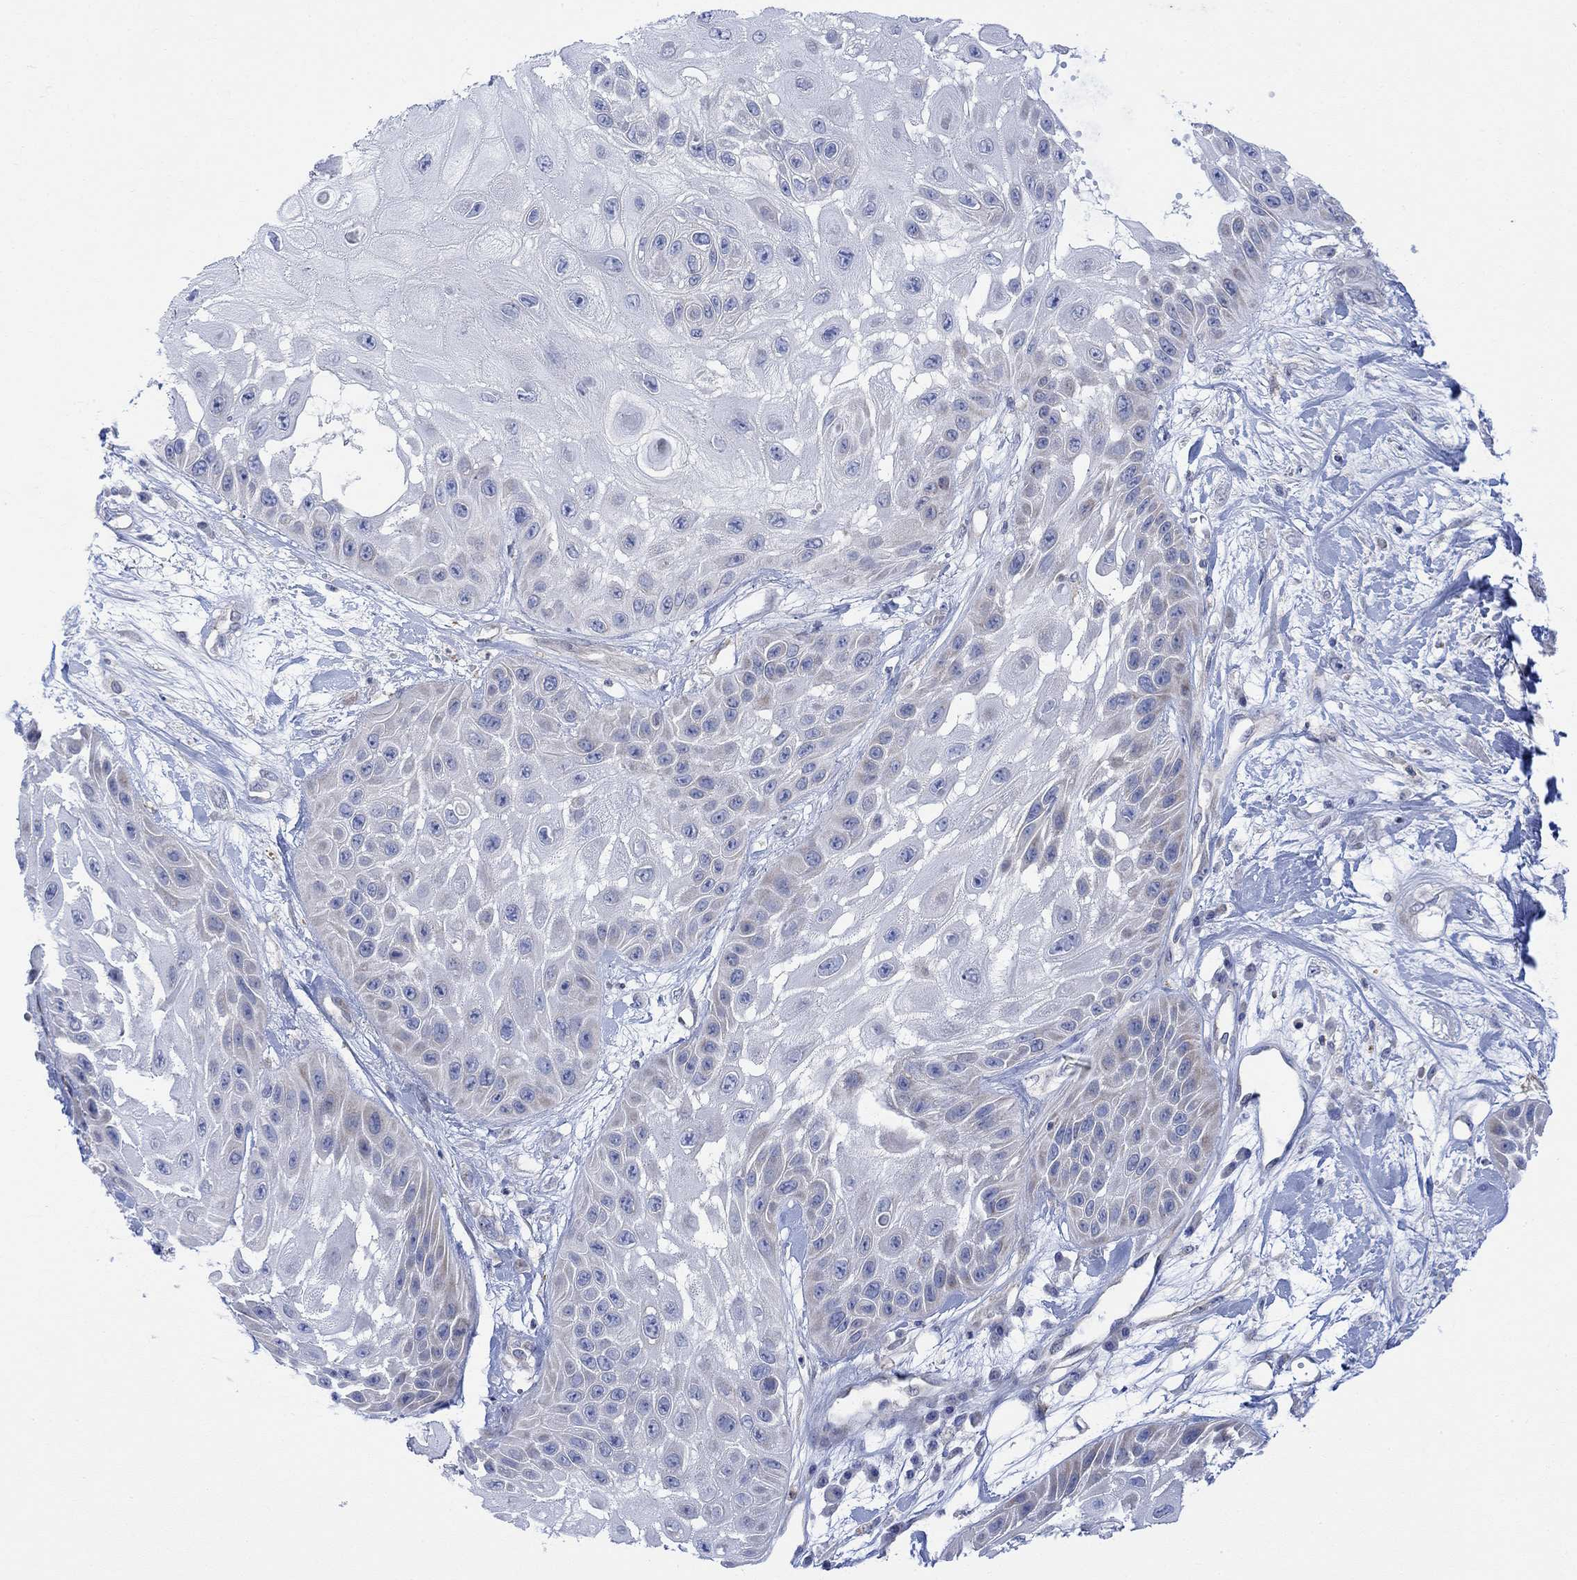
{"staining": {"intensity": "negative", "quantity": "none", "location": "none"}, "tissue": "skin cancer", "cell_type": "Tumor cells", "image_type": "cancer", "snomed": [{"axis": "morphology", "description": "Normal tissue, NOS"}, {"axis": "morphology", "description": "Squamous cell carcinoma, NOS"}, {"axis": "topography", "description": "Skin"}], "caption": "Immunohistochemistry of skin squamous cell carcinoma displays no expression in tumor cells.", "gene": "ARSK", "patient": {"sex": "male", "age": 79}}